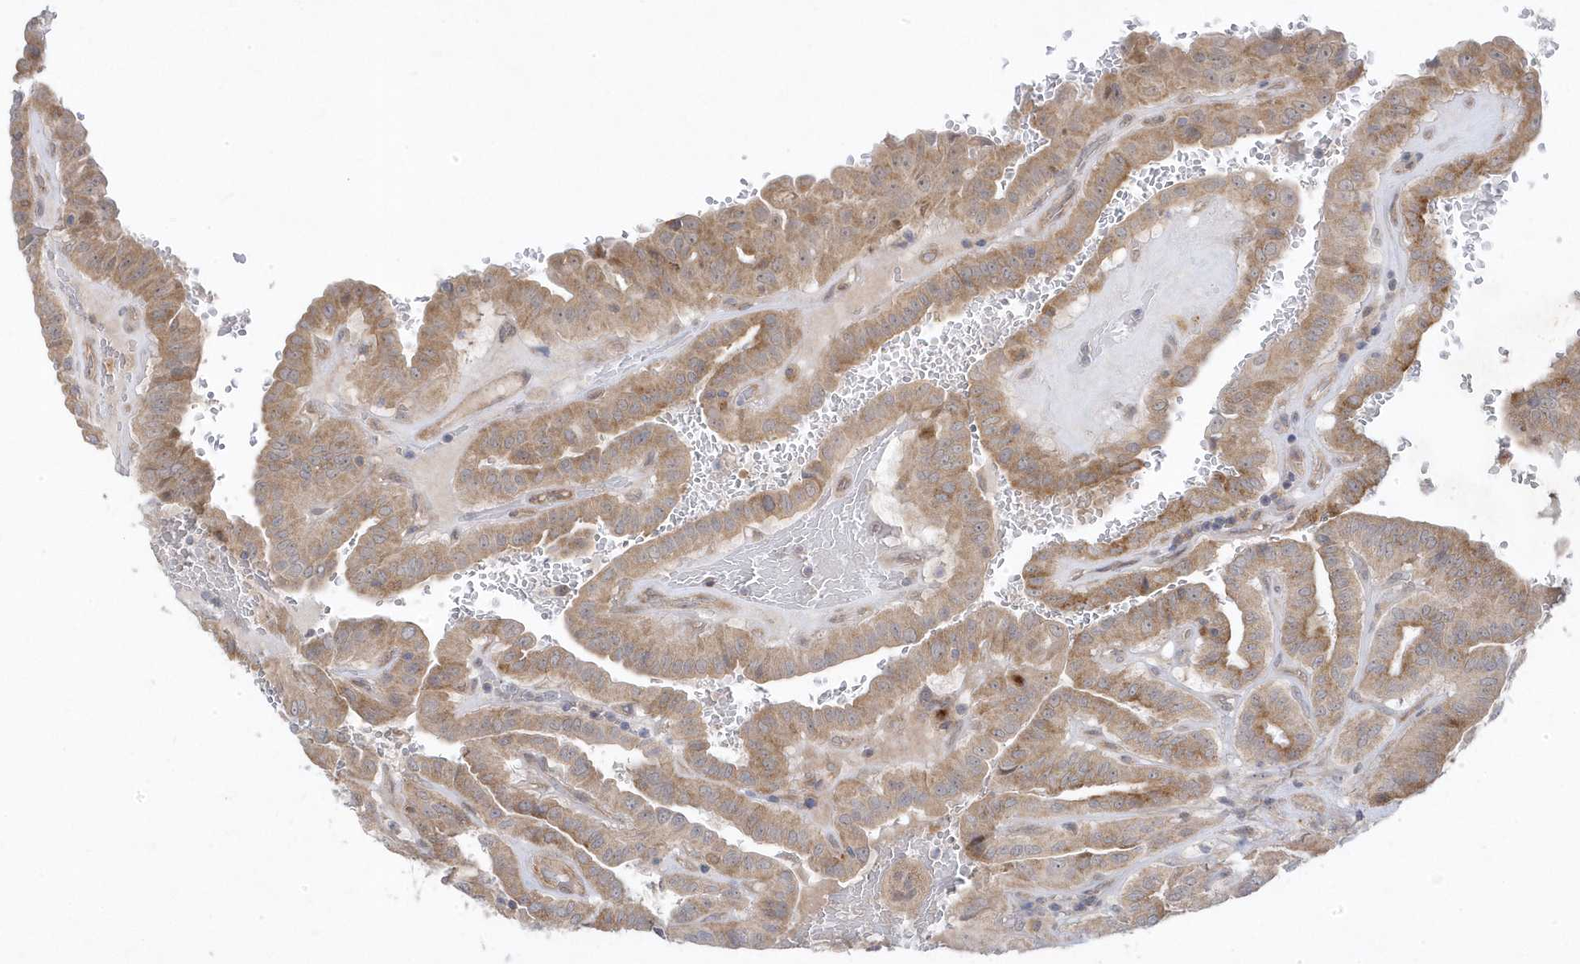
{"staining": {"intensity": "moderate", "quantity": ">75%", "location": "cytoplasmic/membranous"}, "tissue": "thyroid cancer", "cell_type": "Tumor cells", "image_type": "cancer", "snomed": [{"axis": "morphology", "description": "Papillary adenocarcinoma, NOS"}, {"axis": "topography", "description": "Thyroid gland"}], "caption": "Brown immunohistochemical staining in thyroid cancer exhibits moderate cytoplasmic/membranous staining in about >75% of tumor cells.", "gene": "ANAPC1", "patient": {"sex": "male", "age": 77}}